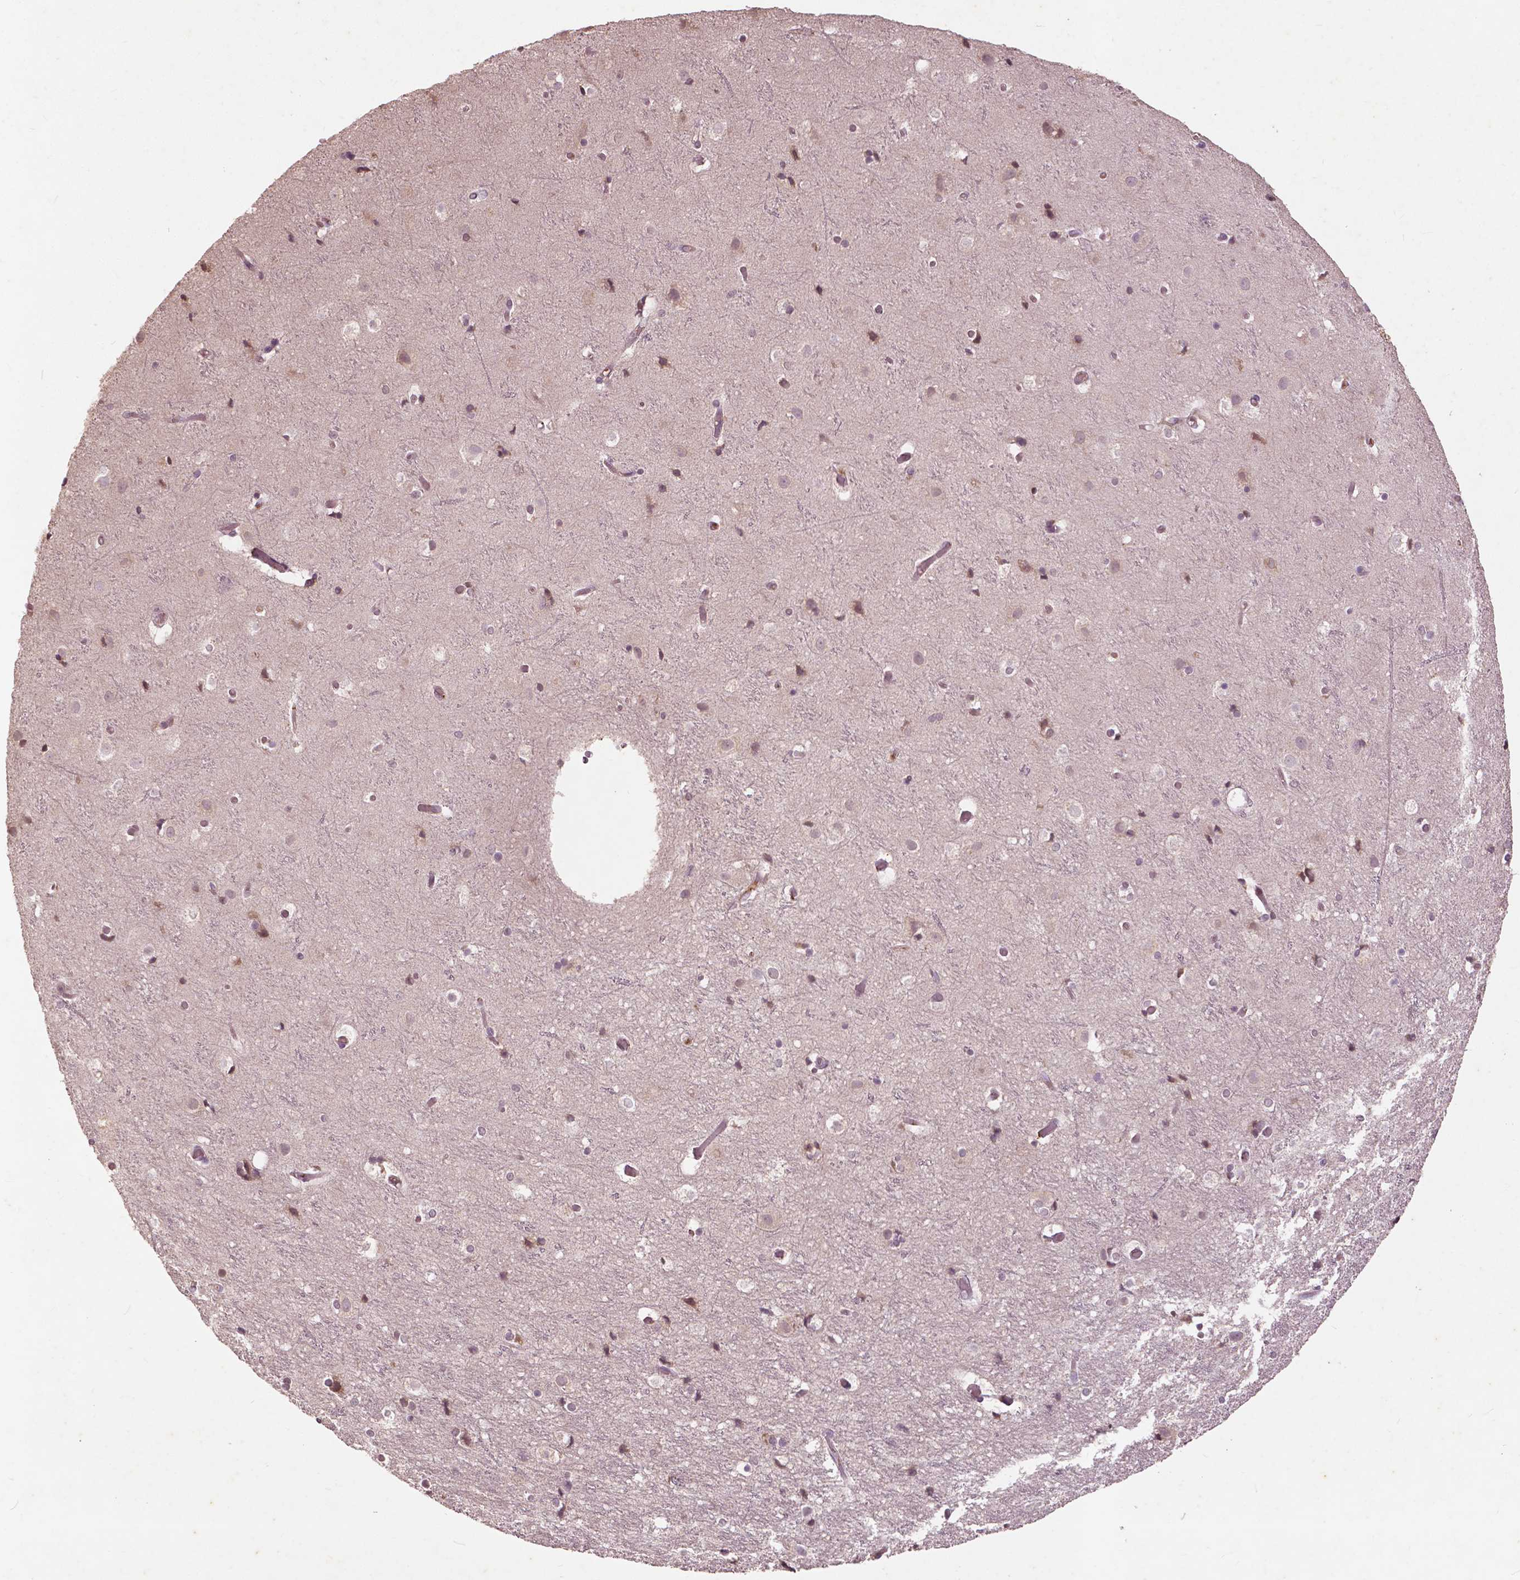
{"staining": {"intensity": "weak", "quantity": "25%-75%", "location": "cytoplasmic/membranous,nuclear"}, "tissue": "cerebral cortex", "cell_type": "Endothelial cells", "image_type": "normal", "snomed": [{"axis": "morphology", "description": "Normal tissue, NOS"}, {"axis": "topography", "description": "Cerebral cortex"}], "caption": "High-magnification brightfield microscopy of benign cerebral cortex stained with DAB (3,3'-diaminobenzidine) (brown) and counterstained with hematoxylin (blue). endothelial cells exhibit weak cytoplasmic/membranous,nuclear staining is appreciated in about25%-75% of cells. (Brightfield microscopy of DAB IHC at high magnification).", "gene": "ANGPTL4", "patient": {"sex": "female", "age": 52}}